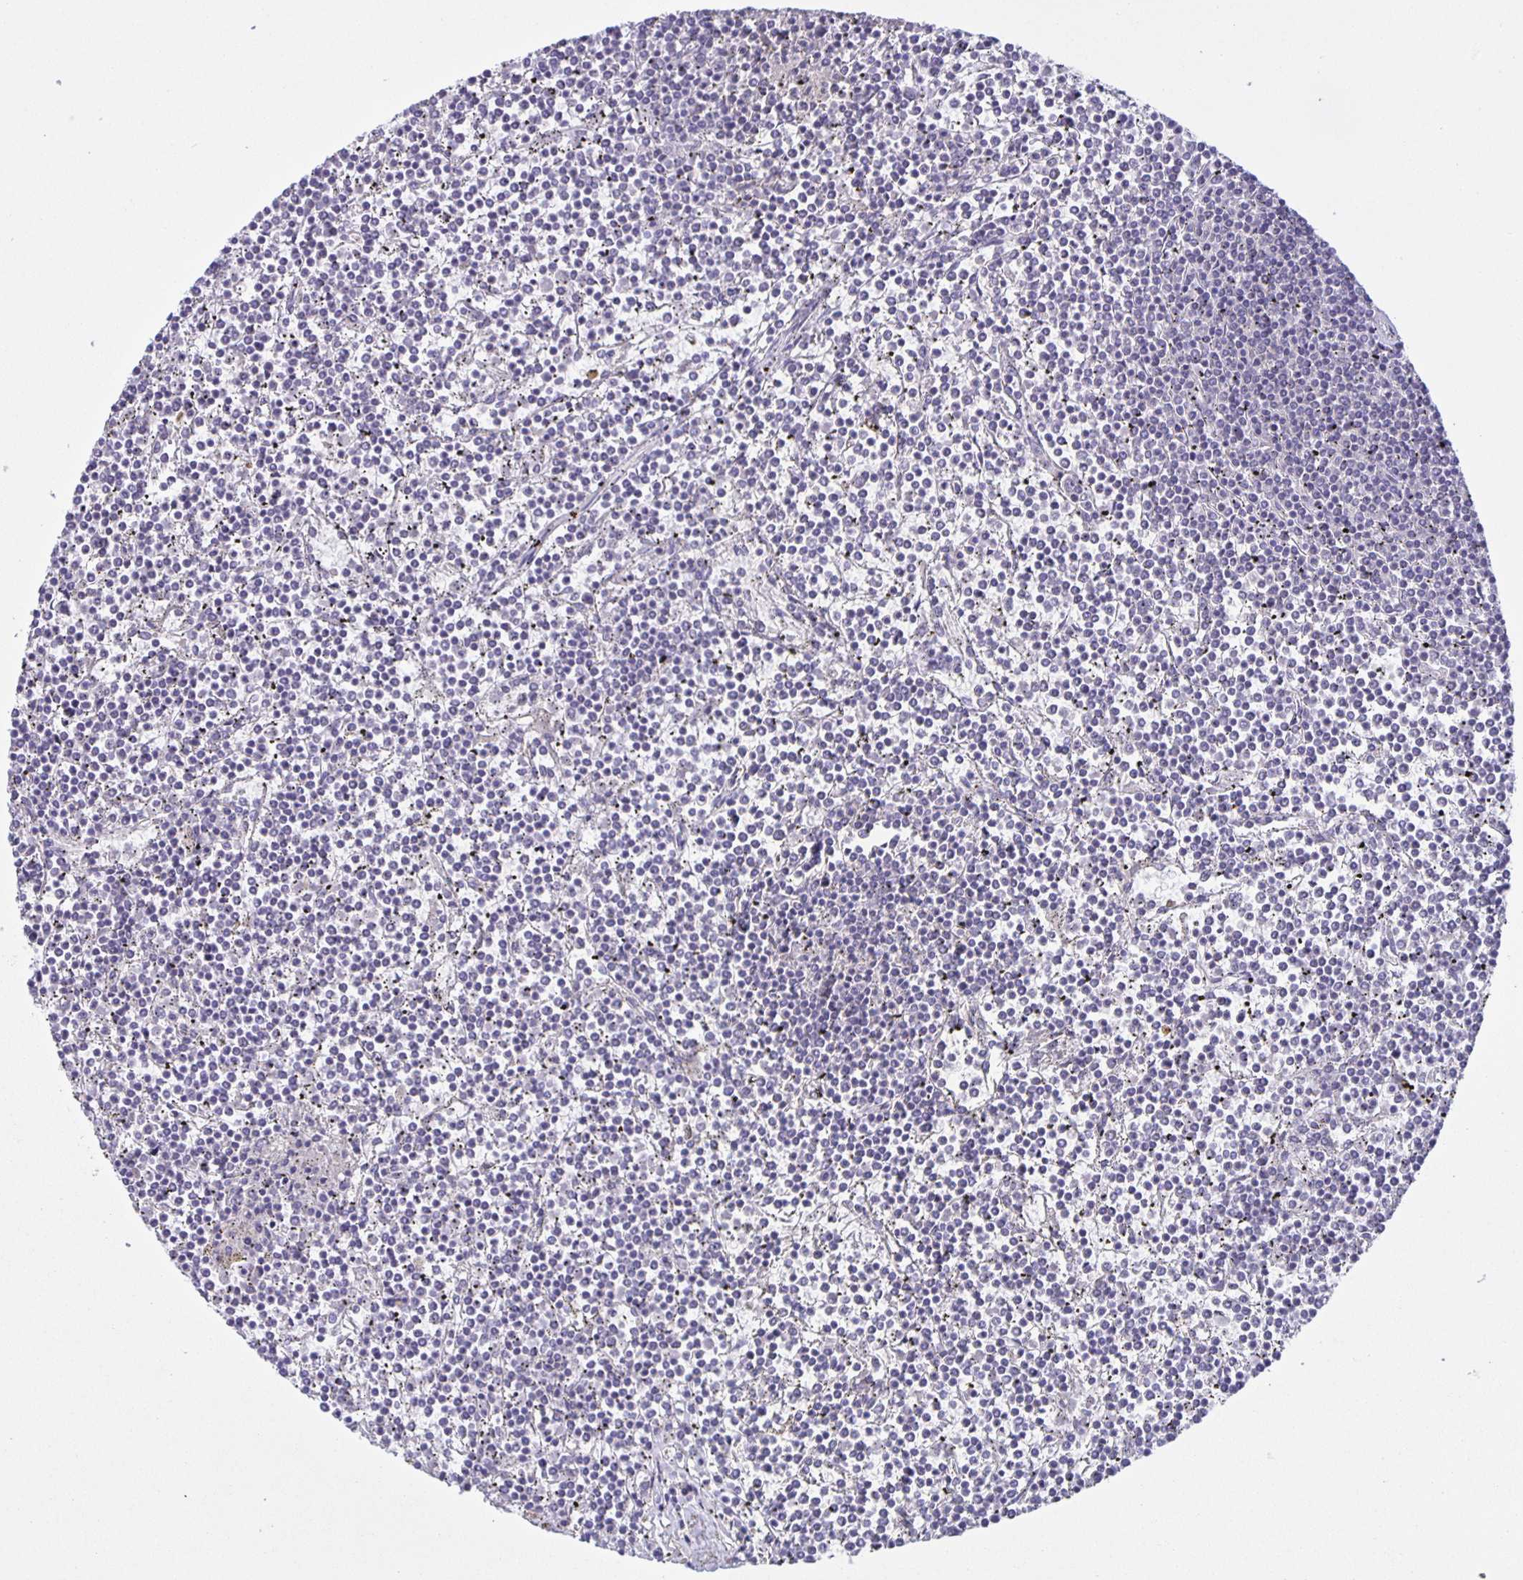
{"staining": {"intensity": "negative", "quantity": "none", "location": "none"}, "tissue": "lymphoma", "cell_type": "Tumor cells", "image_type": "cancer", "snomed": [{"axis": "morphology", "description": "Malignant lymphoma, non-Hodgkin's type, Low grade"}, {"axis": "topography", "description": "Spleen"}], "caption": "Photomicrograph shows no significant protein staining in tumor cells of low-grade malignant lymphoma, non-Hodgkin's type.", "gene": "SRCIN1", "patient": {"sex": "female", "age": 19}}